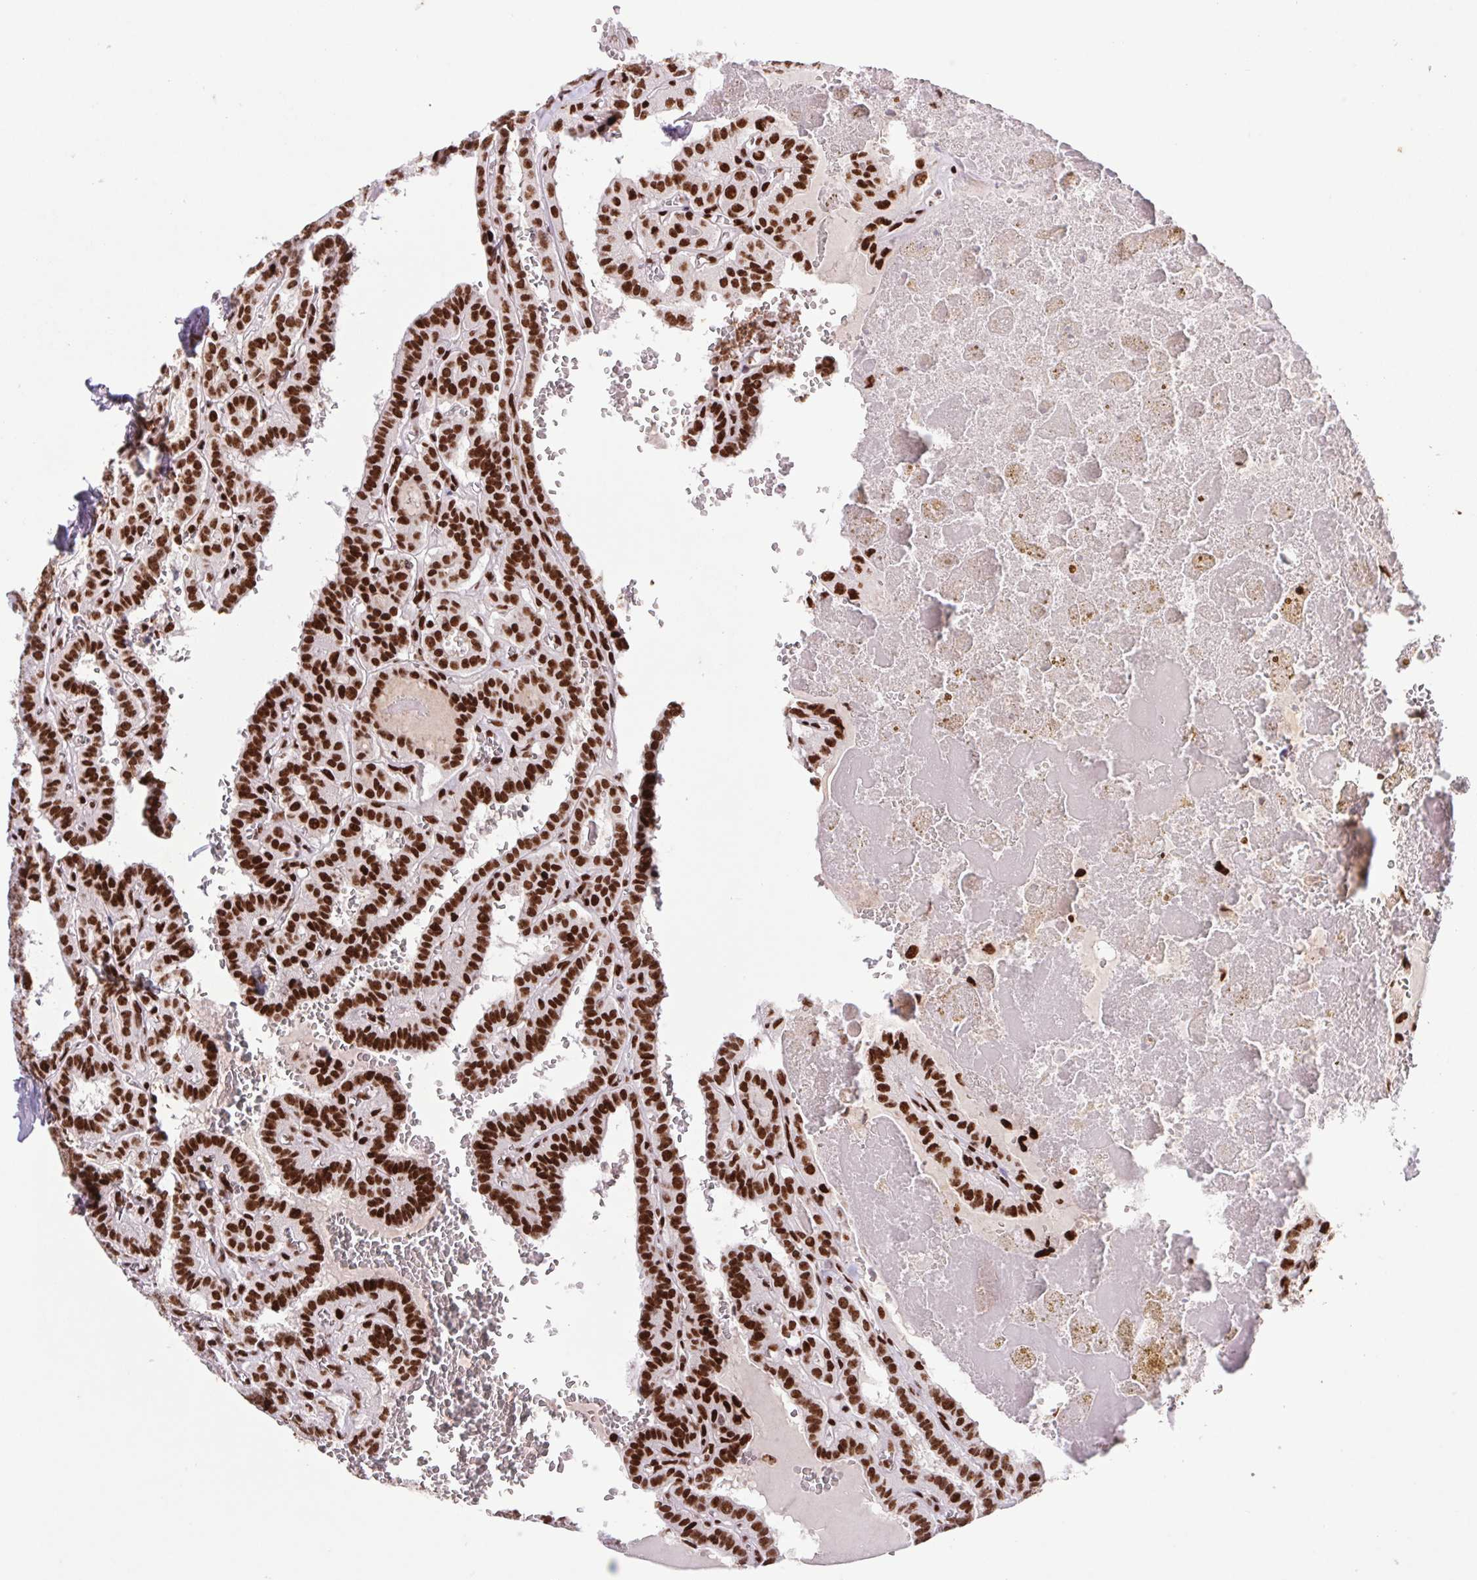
{"staining": {"intensity": "strong", "quantity": ">75%", "location": "nuclear"}, "tissue": "thyroid cancer", "cell_type": "Tumor cells", "image_type": "cancer", "snomed": [{"axis": "morphology", "description": "Papillary adenocarcinoma, NOS"}, {"axis": "topography", "description": "Thyroid gland"}], "caption": "Papillary adenocarcinoma (thyroid) was stained to show a protein in brown. There is high levels of strong nuclear staining in about >75% of tumor cells.", "gene": "LDLRAD4", "patient": {"sex": "female", "age": 21}}